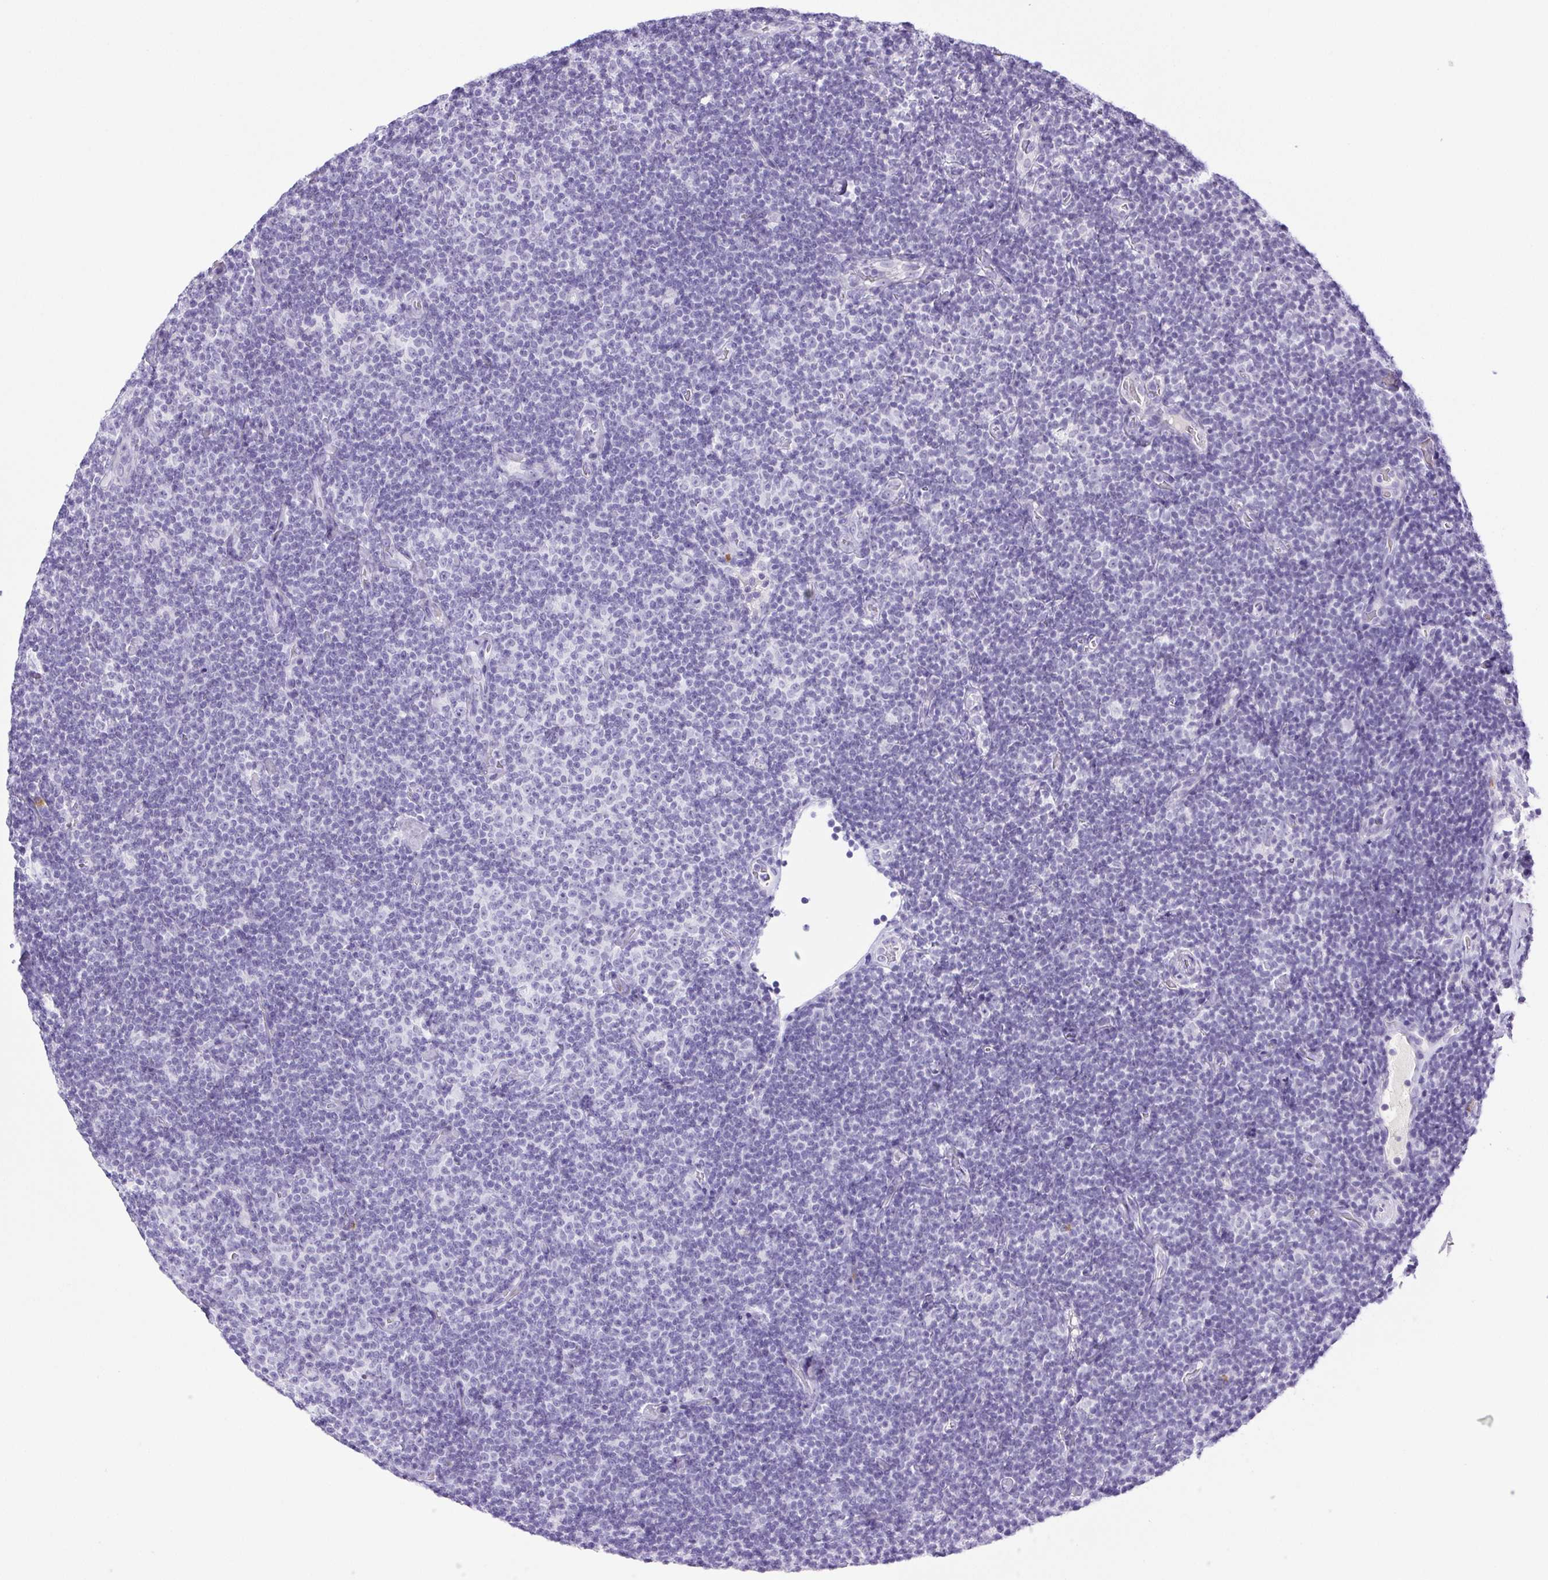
{"staining": {"intensity": "negative", "quantity": "none", "location": "none"}, "tissue": "lymphoma", "cell_type": "Tumor cells", "image_type": "cancer", "snomed": [{"axis": "morphology", "description": "Malignant lymphoma, non-Hodgkin's type, Low grade"}, {"axis": "topography", "description": "Lymph node"}], "caption": "High power microscopy histopathology image of an immunohistochemistry (IHC) micrograph of lymphoma, revealing no significant staining in tumor cells.", "gene": "PAPPA2", "patient": {"sex": "male", "age": 81}}